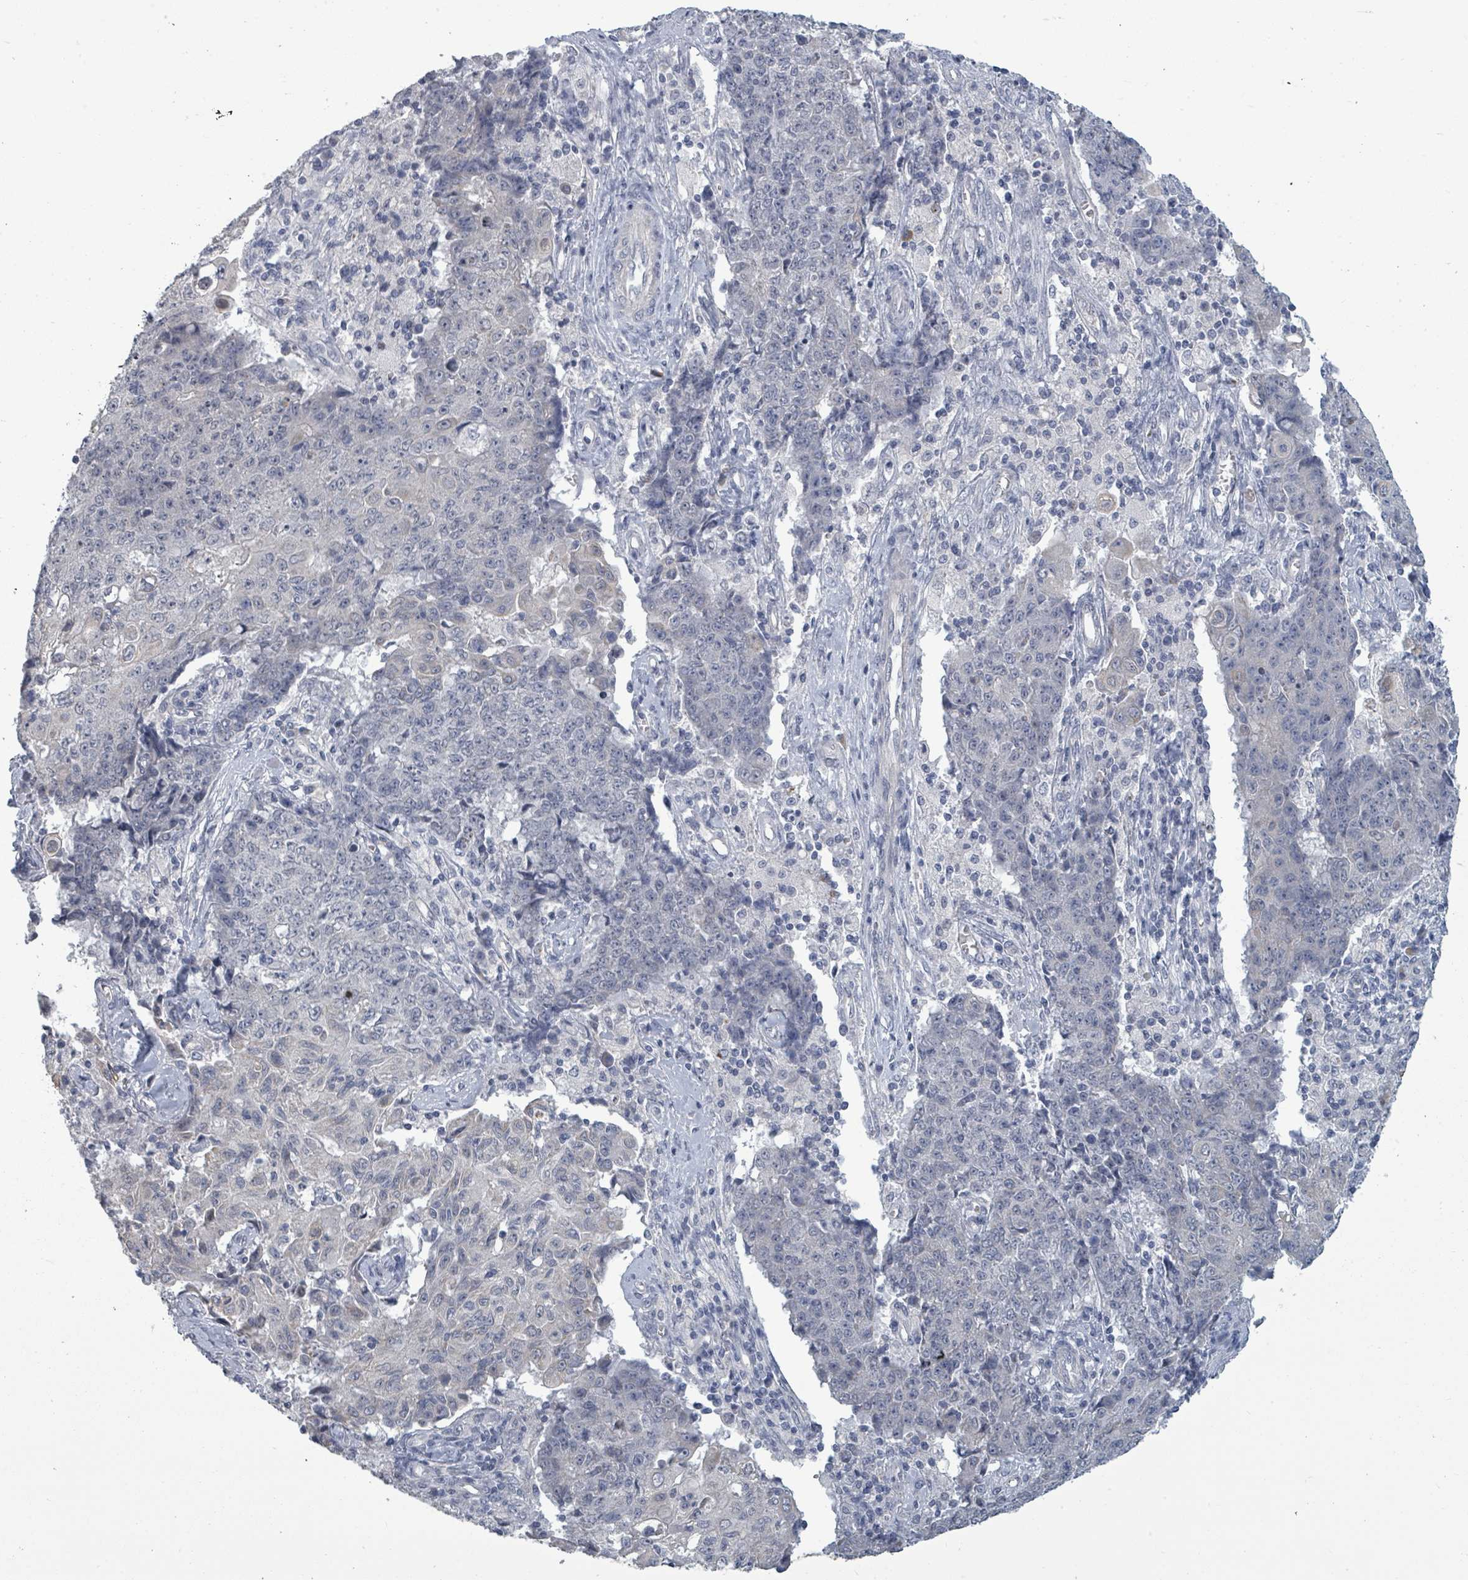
{"staining": {"intensity": "negative", "quantity": "none", "location": "none"}, "tissue": "ovarian cancer", "cell_type": "Tumor cells", "image_type": "cancer", "snomed": [{"axis": "morphology", "description": "Carcinoma, endometroid"}, {"axis": "topography", "description": "Ovary"}], "caption": "The histopathology image shows no staining of tumor cells in ovarian cancer.", "gene": "ASB12", "patient": {"sex": "female", "age": 42}}